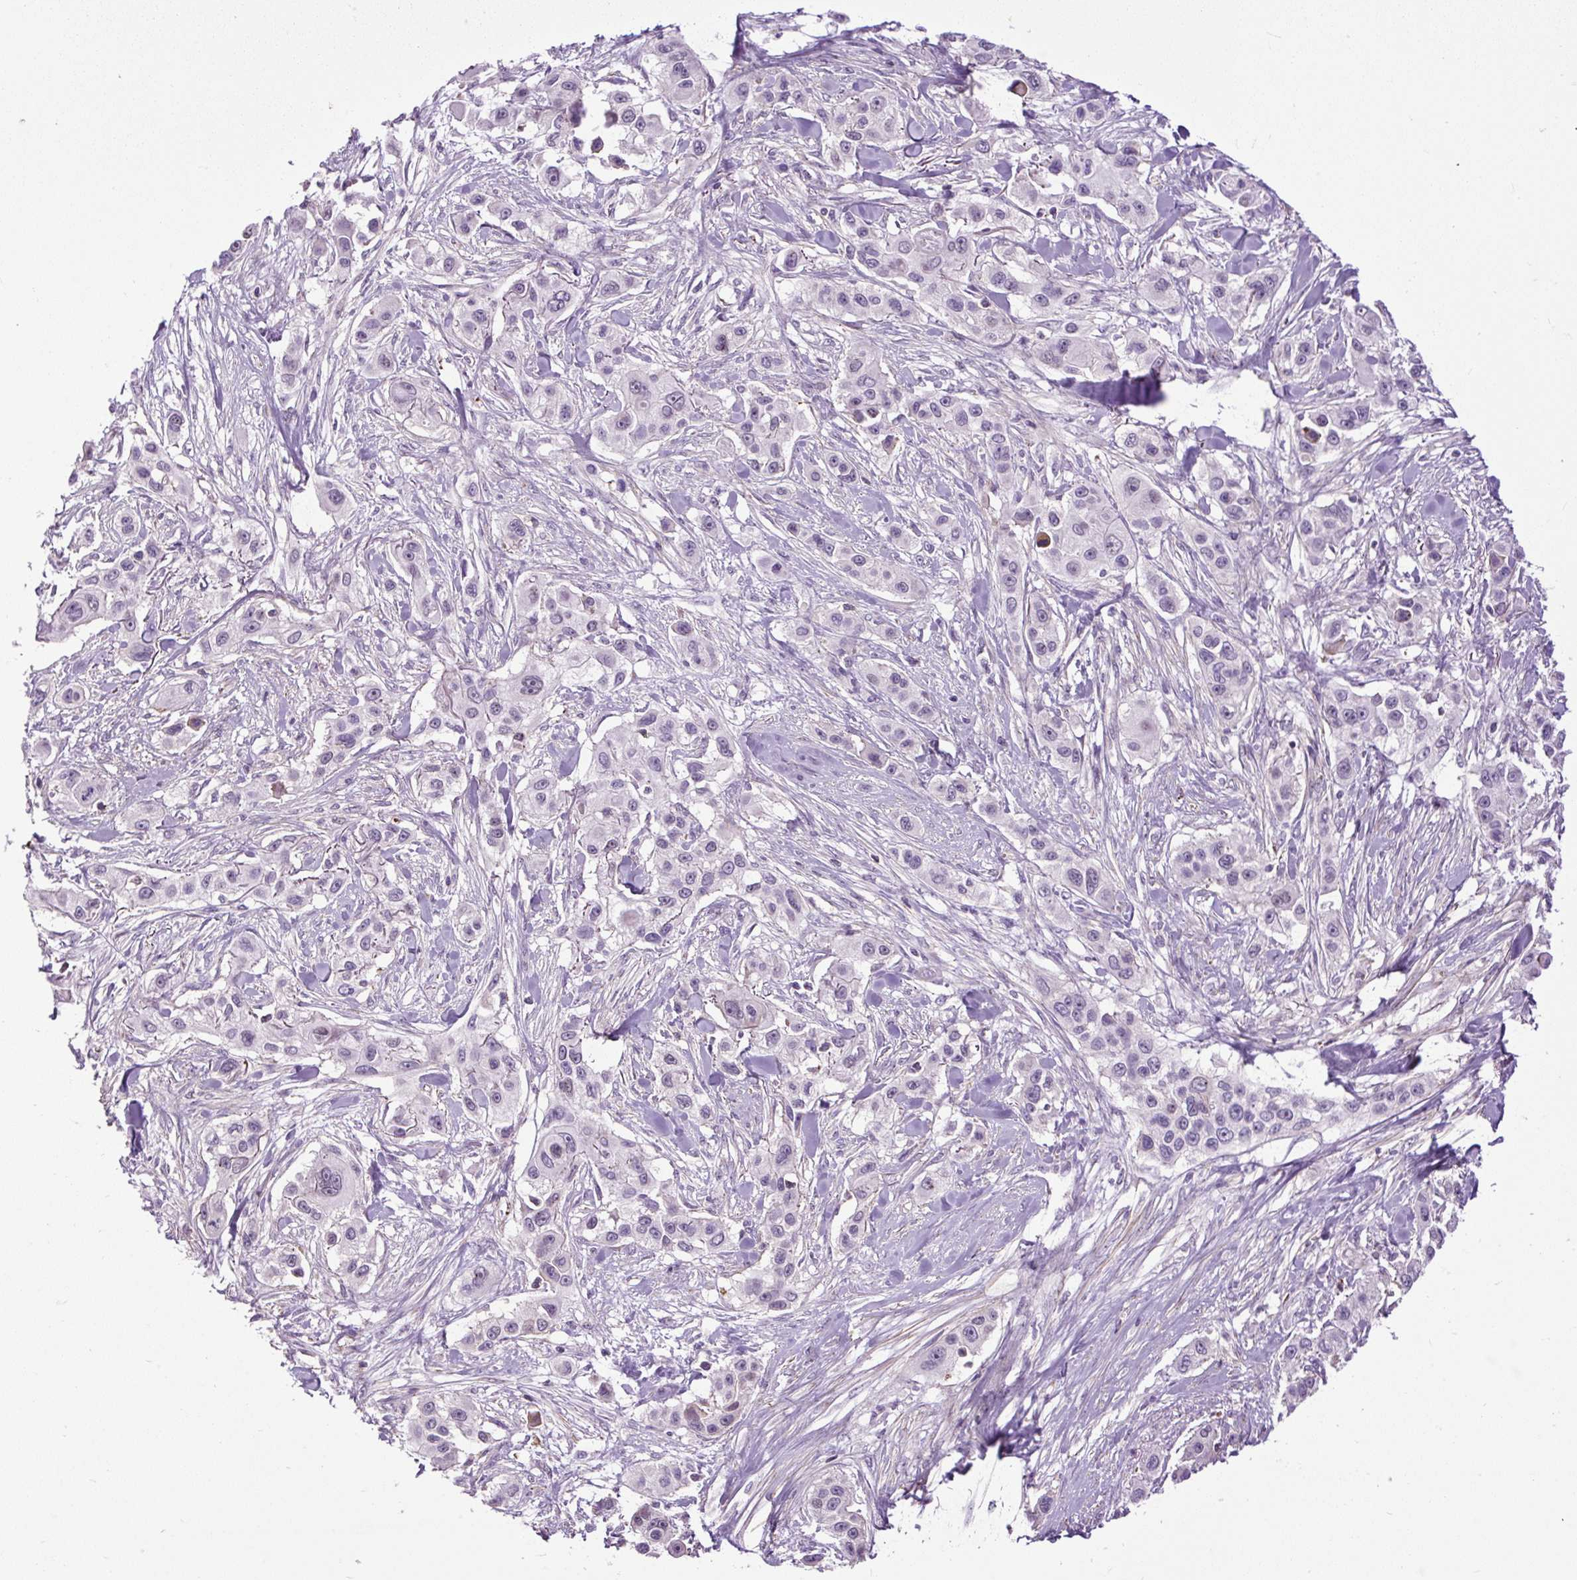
{"staining": {"intensity": "negative", "quantity": "none", "location": "none"}, "tissue": "skin cancer", "cell_type": "Tumor cells", "image_type": "cancer", "snomed": [{"axis": "morphology", "description": "Squamous cell carcinoma, NOS"}, {"axis": "topography", "description": "Skin"}], "caption": "High power microscopy micrograph of an immunohistochemistry histopathology image of skin cancer, revealing no significant staining in tumor cells. (DAB (3,3'-diaminobenzidine) immunohistochemistry (IHC), high magnification).", "gene": "ZNF197", "patient": {"sex": "male", "age": 63}}